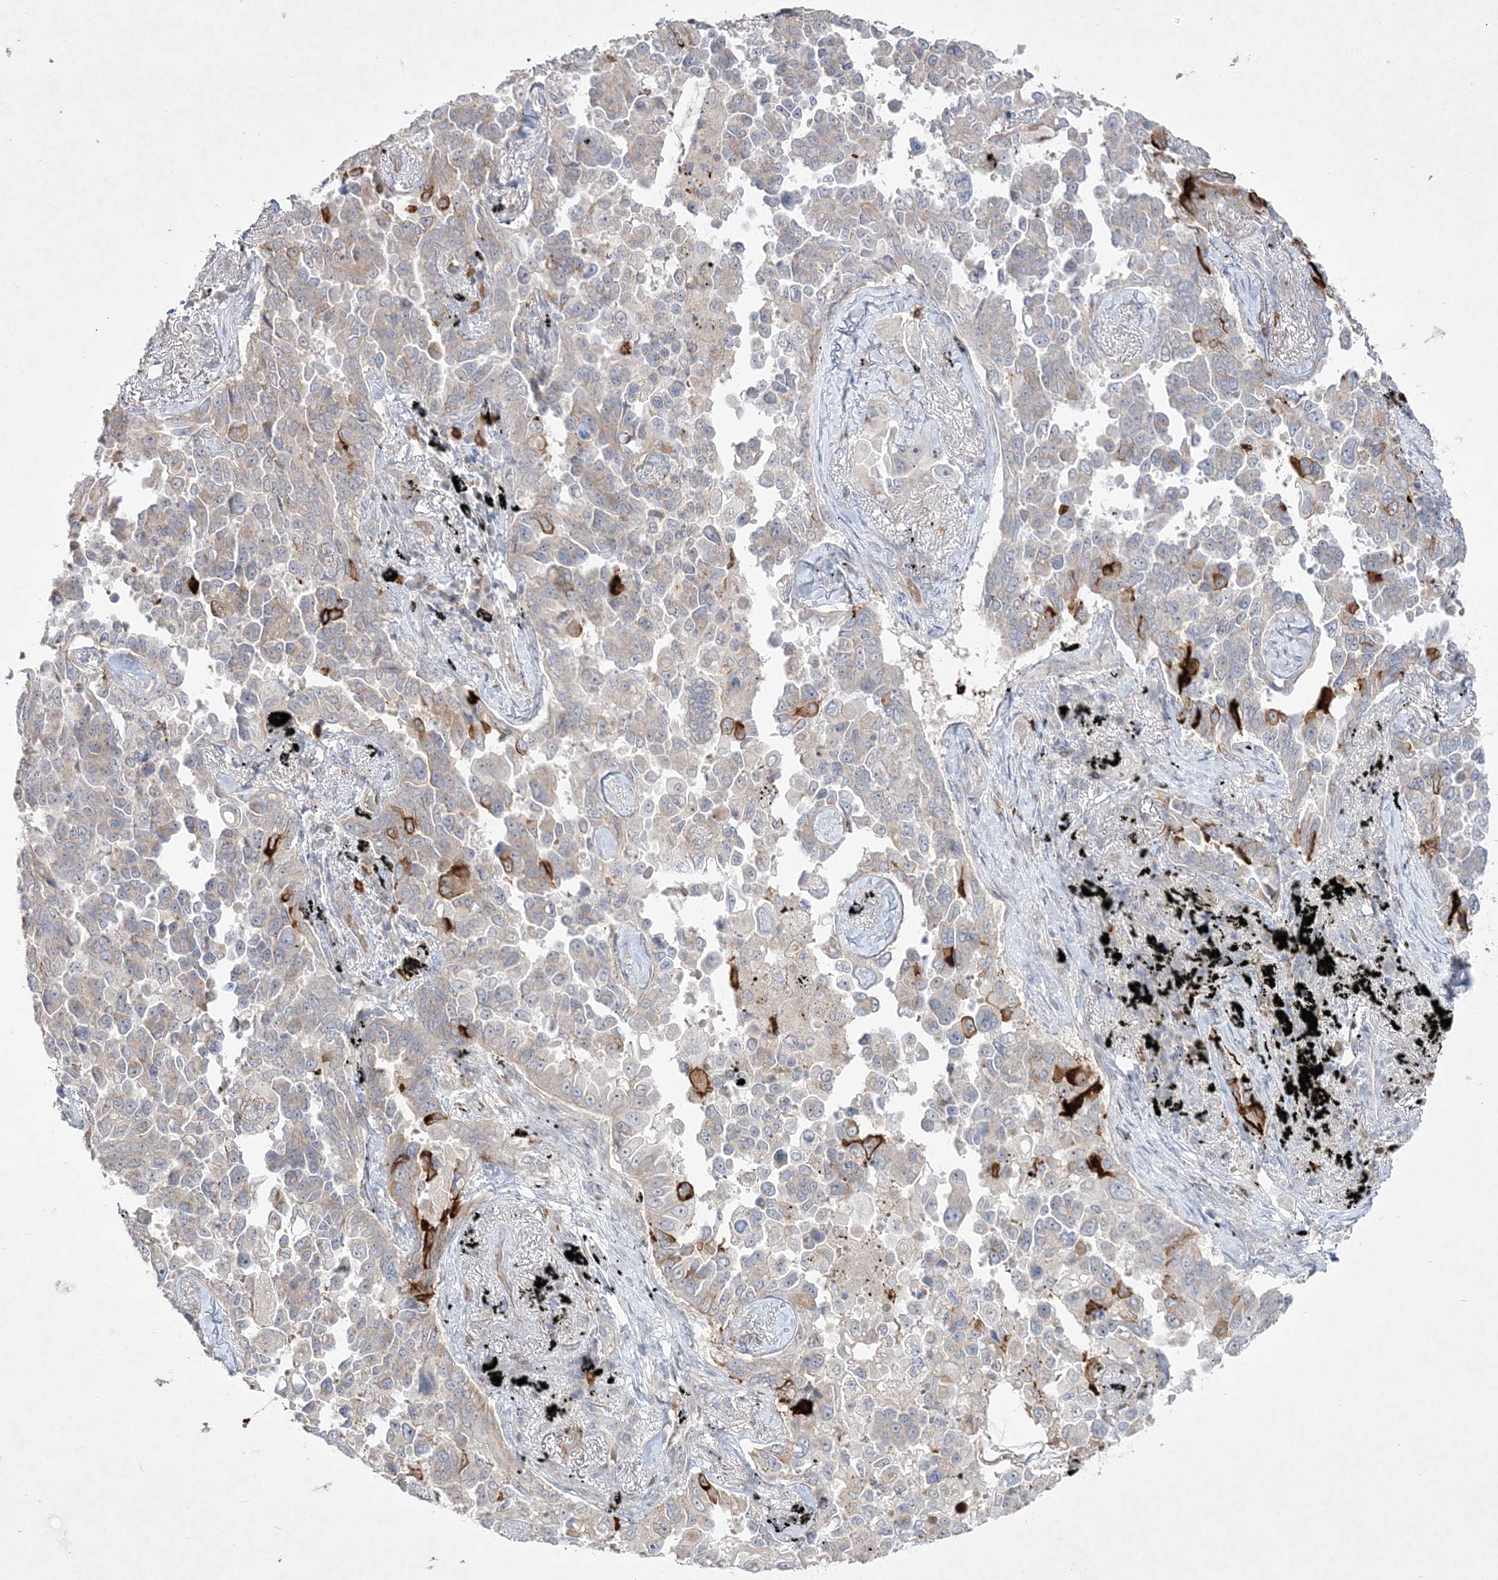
{"staining": {"intensity": "strong", "quantity": "<25%", "location": "cytoplasmic/membranous"}, "tissue": "lung cancer", "cell_type": "Tumor cells", "image_type": "cancer", "snomed": [{"axis": "morphology", "description": "Adenocarcinoma, NOS"}, {"axis": "topography", "description": "Lung"}], "caption": "Protein expression analysis of adenocarcinoma (lung) exhibits strong cytoplasmic/membranous staining in approximately <25% of tumor cells.", "gene": "CLNK", "patient": {"sex": "female", "age": 67}}